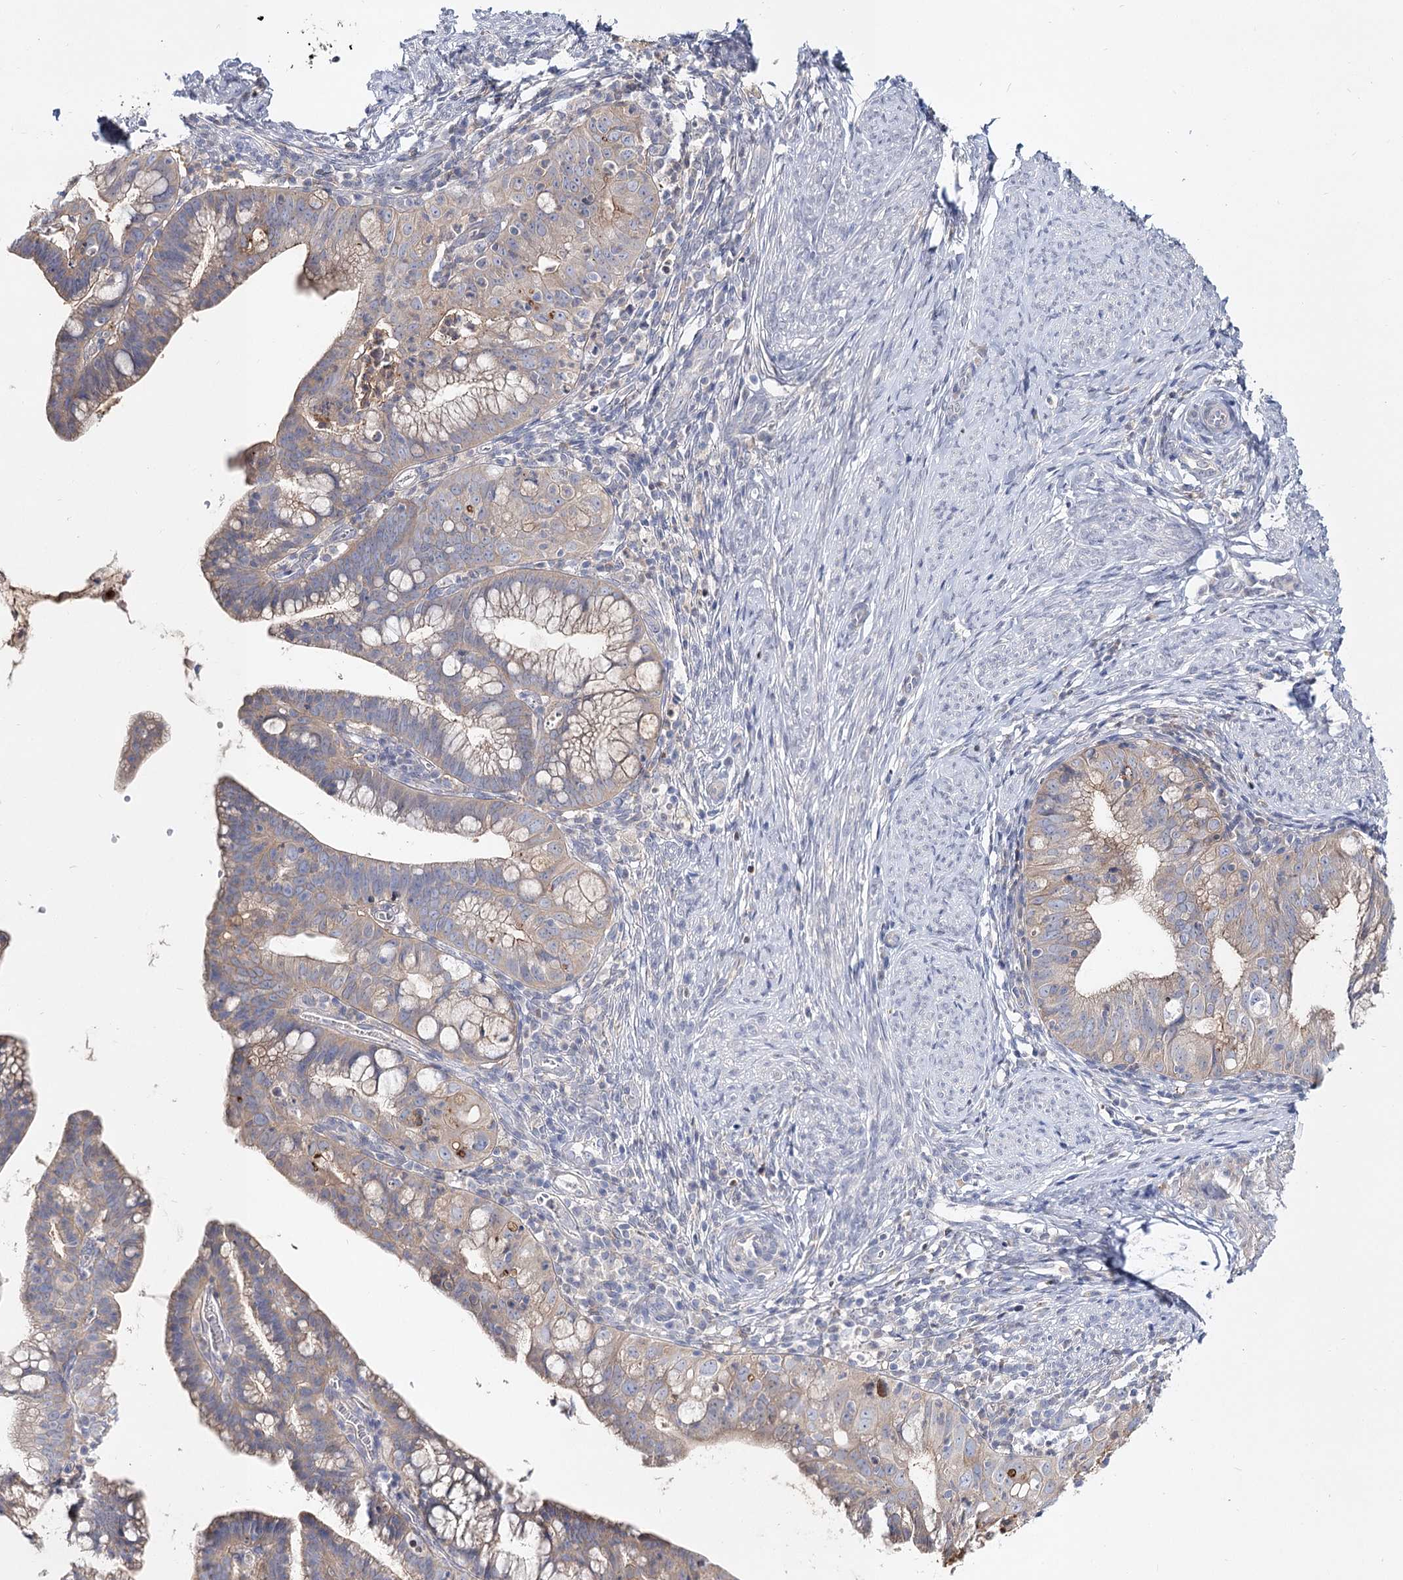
{"staining": {"intensity": "weak", "quantity": ">75%", "location": "cytoplasmic/membranous"}, "tissue": "cervical cancer", "cell_type": "Tumor cells", "image_type": "cancer", "snomed": [{"axis": "morphology", "description": "Adenocarcinoma, NOS"}, {"axis": "topography", "description": "Cervix"}], "caption": "Immunohistochemical staining of human cervical cancer shows weak cytoplasmic/membranous protein positivity in approximately >75% of tumor cells.", "gene": "UGP2", "patient": {"sex": "female", "age": 36}}